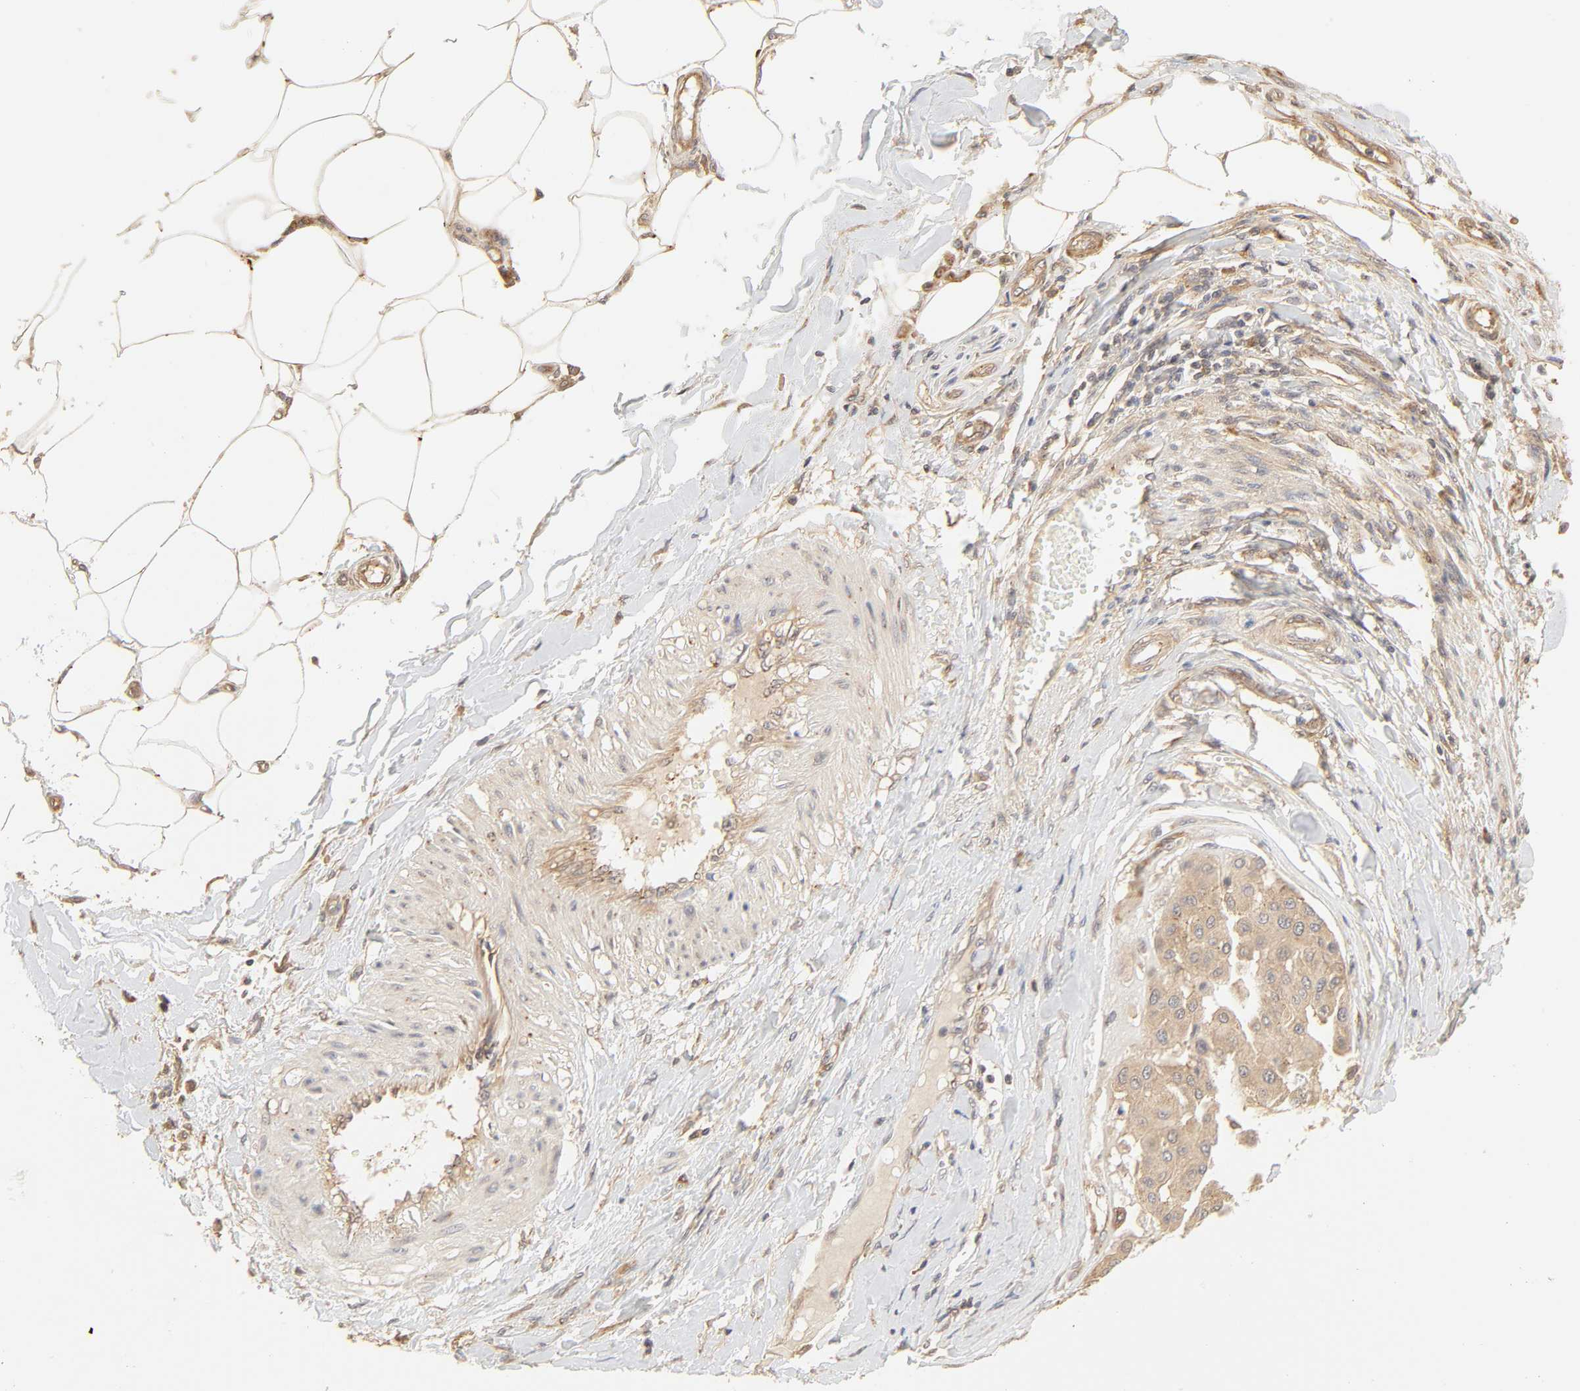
{"staining": {"intensity": "moderate", "quantity": ">75%", "location": "cytoplasmic/membranous"}, "tissue": "melanoma", "cell_type": "Tumor cells", "image_type": "cancer", "snomed": [{"axis": "morphology", "description": "Malignant melanoma, Metastatic site"}, {"axis": "topography", "description": "Soft tissue"}], "caption": "Immunohistochemical staining of melanoma shows medium levels of moderate cytoplasmic/membranous protein expression in approximately >75% of tumor cells.", "gene": "EPS8", "patient": {"sex": "male", "age": 41}}